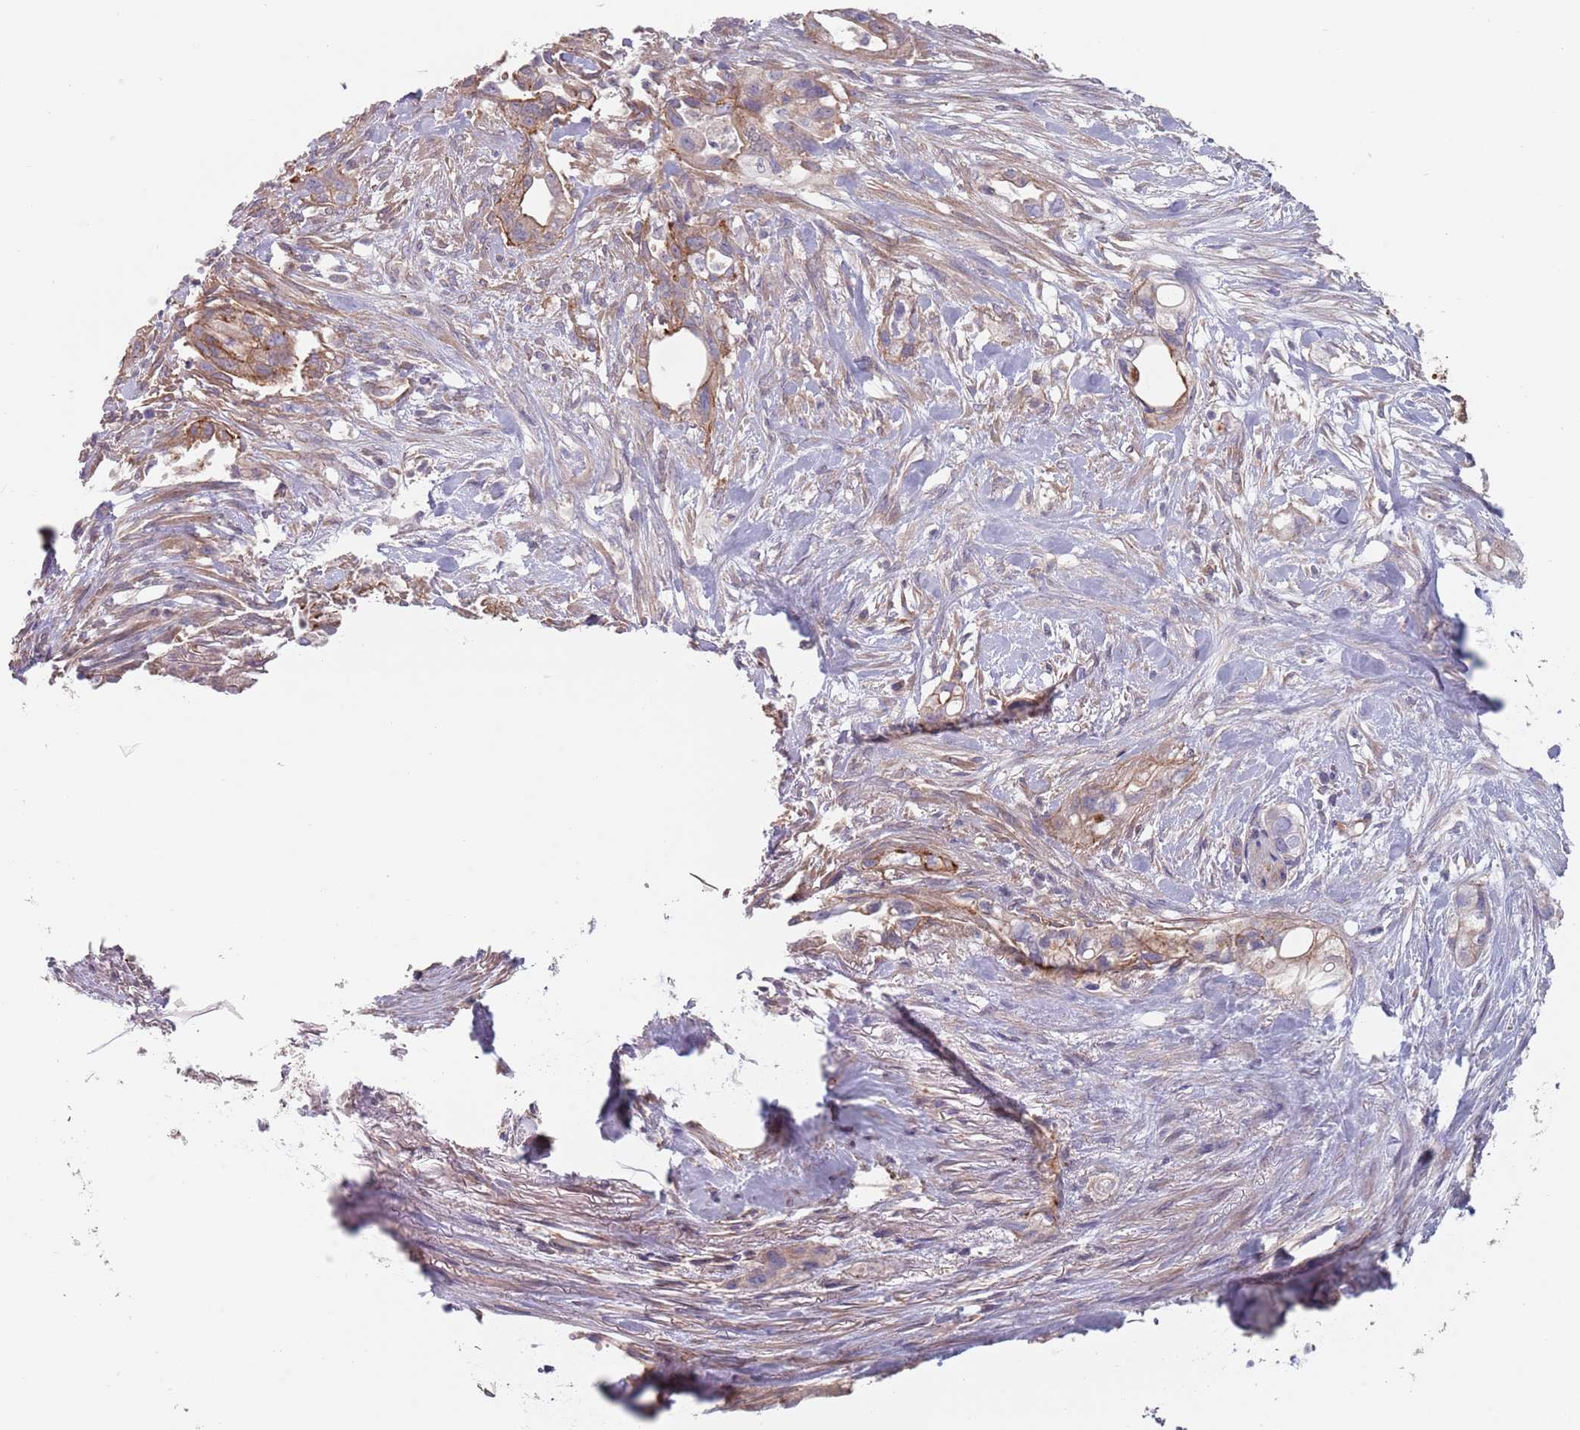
{"staining": {"intensity": "moderate", "quantity": "25%-75%", "location": "cytoplasmic/membranous"}, "tissue": "pancreatic cancer", "cell_type": "Tumor cells", "image_type": "cancer", "snomed": [{"axis": "morphology", "description": "Adenocarcinoma, NOS"}, {"axis": "topography", "description": "Pancreas"}], "caption": "Protein staining reveals moderate cytoplasmic/membranous expression in approximately 25%-75% of tumor cells in pancreatic cancer (adenocarcinoma).", "gene": "APPL2", "patient": {"sex": "male", "age": 44}}